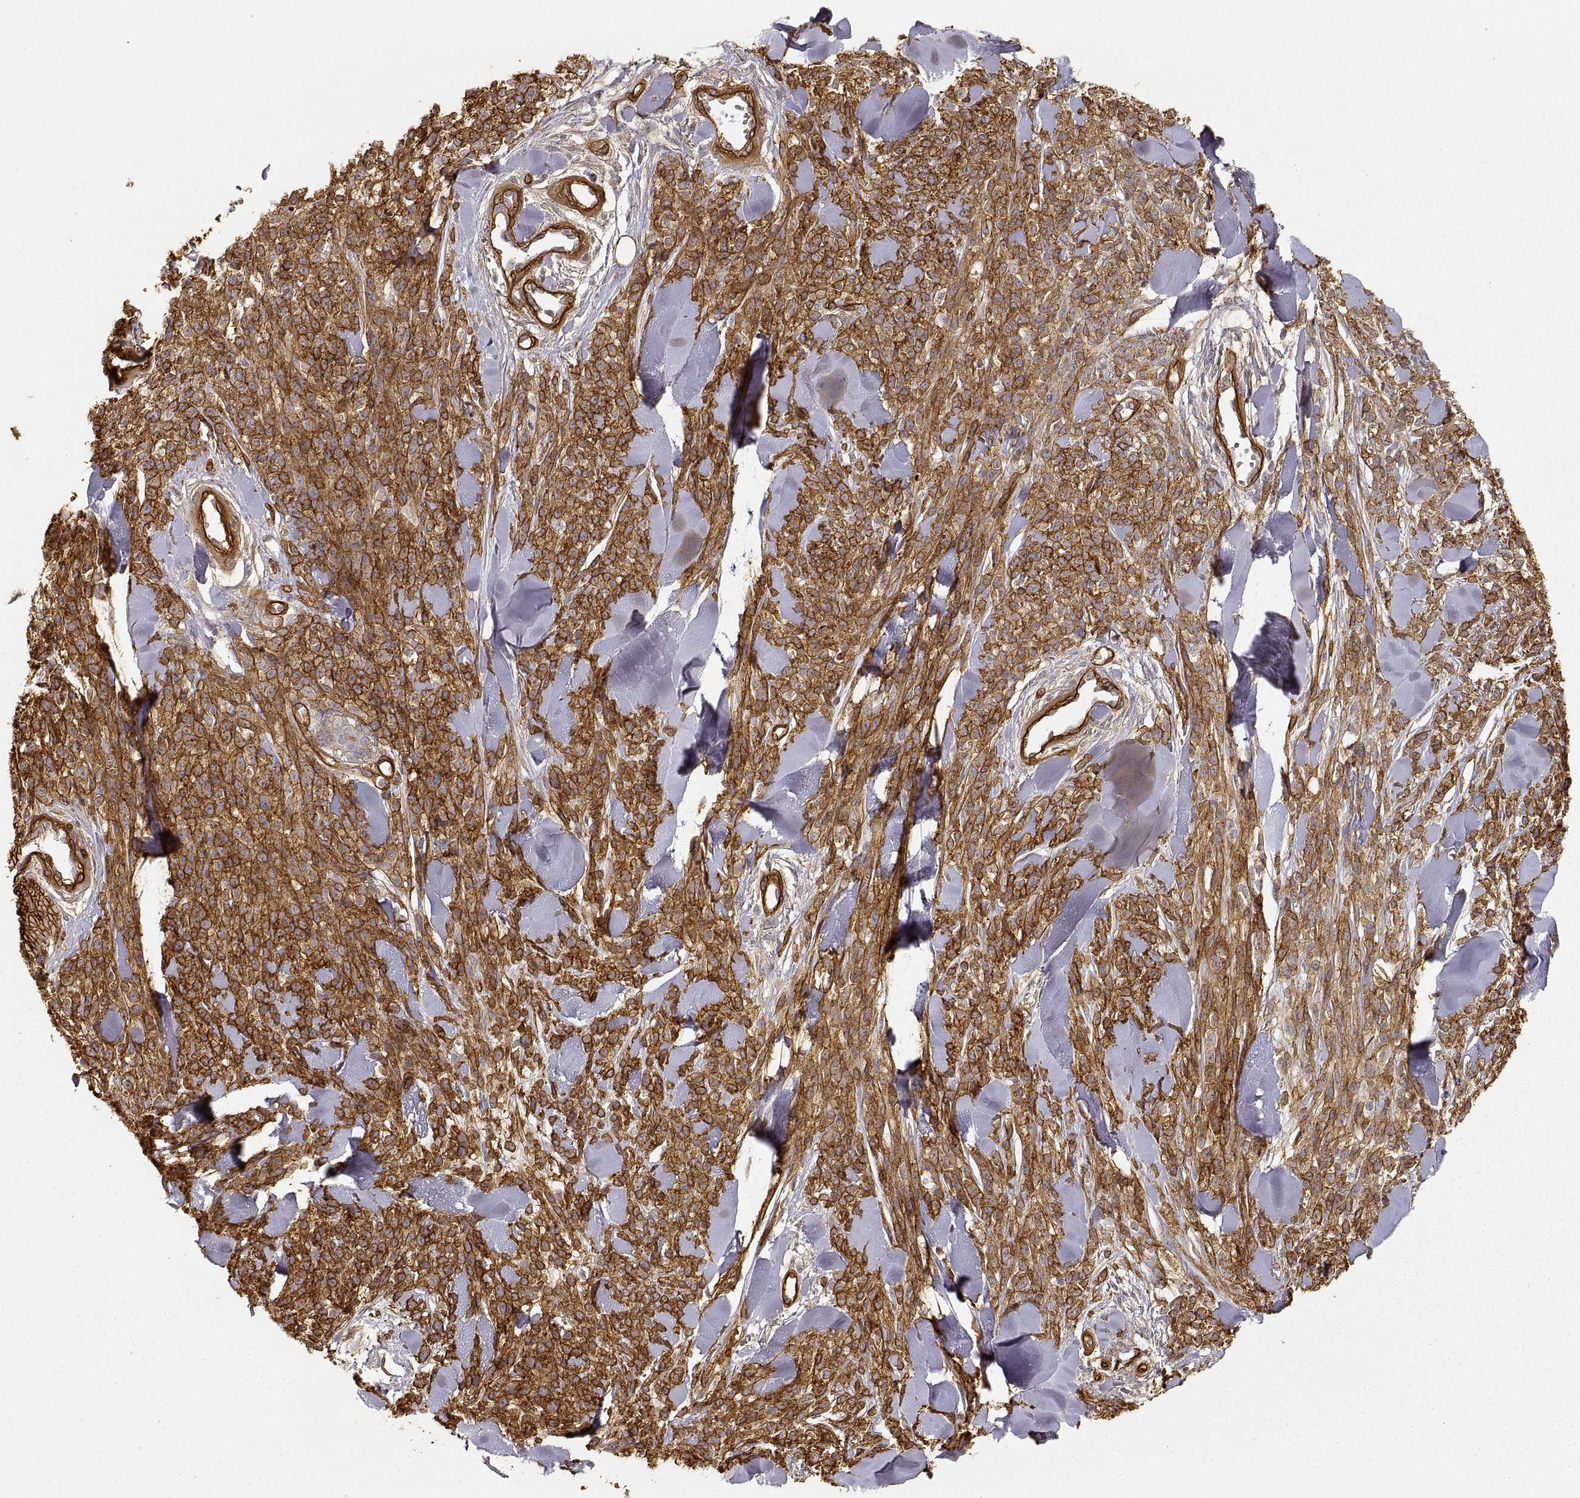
{"staining": {"intensity": "strong", "quantity": ">75%", "location": "cytoplasmic/membranous"}, "tissue": "melanoma", "cell_type": "Tumor cells", "image_type": "cancer", "snomed": [{"axis": "morphology", "description": "Malignant melanoma, NOS"}, {"axis": "topography", "description": "Skin"}, {"axis": "topography", "description": "Skin of trunk"}], "caption": "This is an image of immunohistochemistry (IHC) staining of malignant melanoma, which shows strong positivity in the cytoplasmic/membranous of tumor cells.", "gene": "LAMA4", "patient": {"sex": "male", "age": 74}}